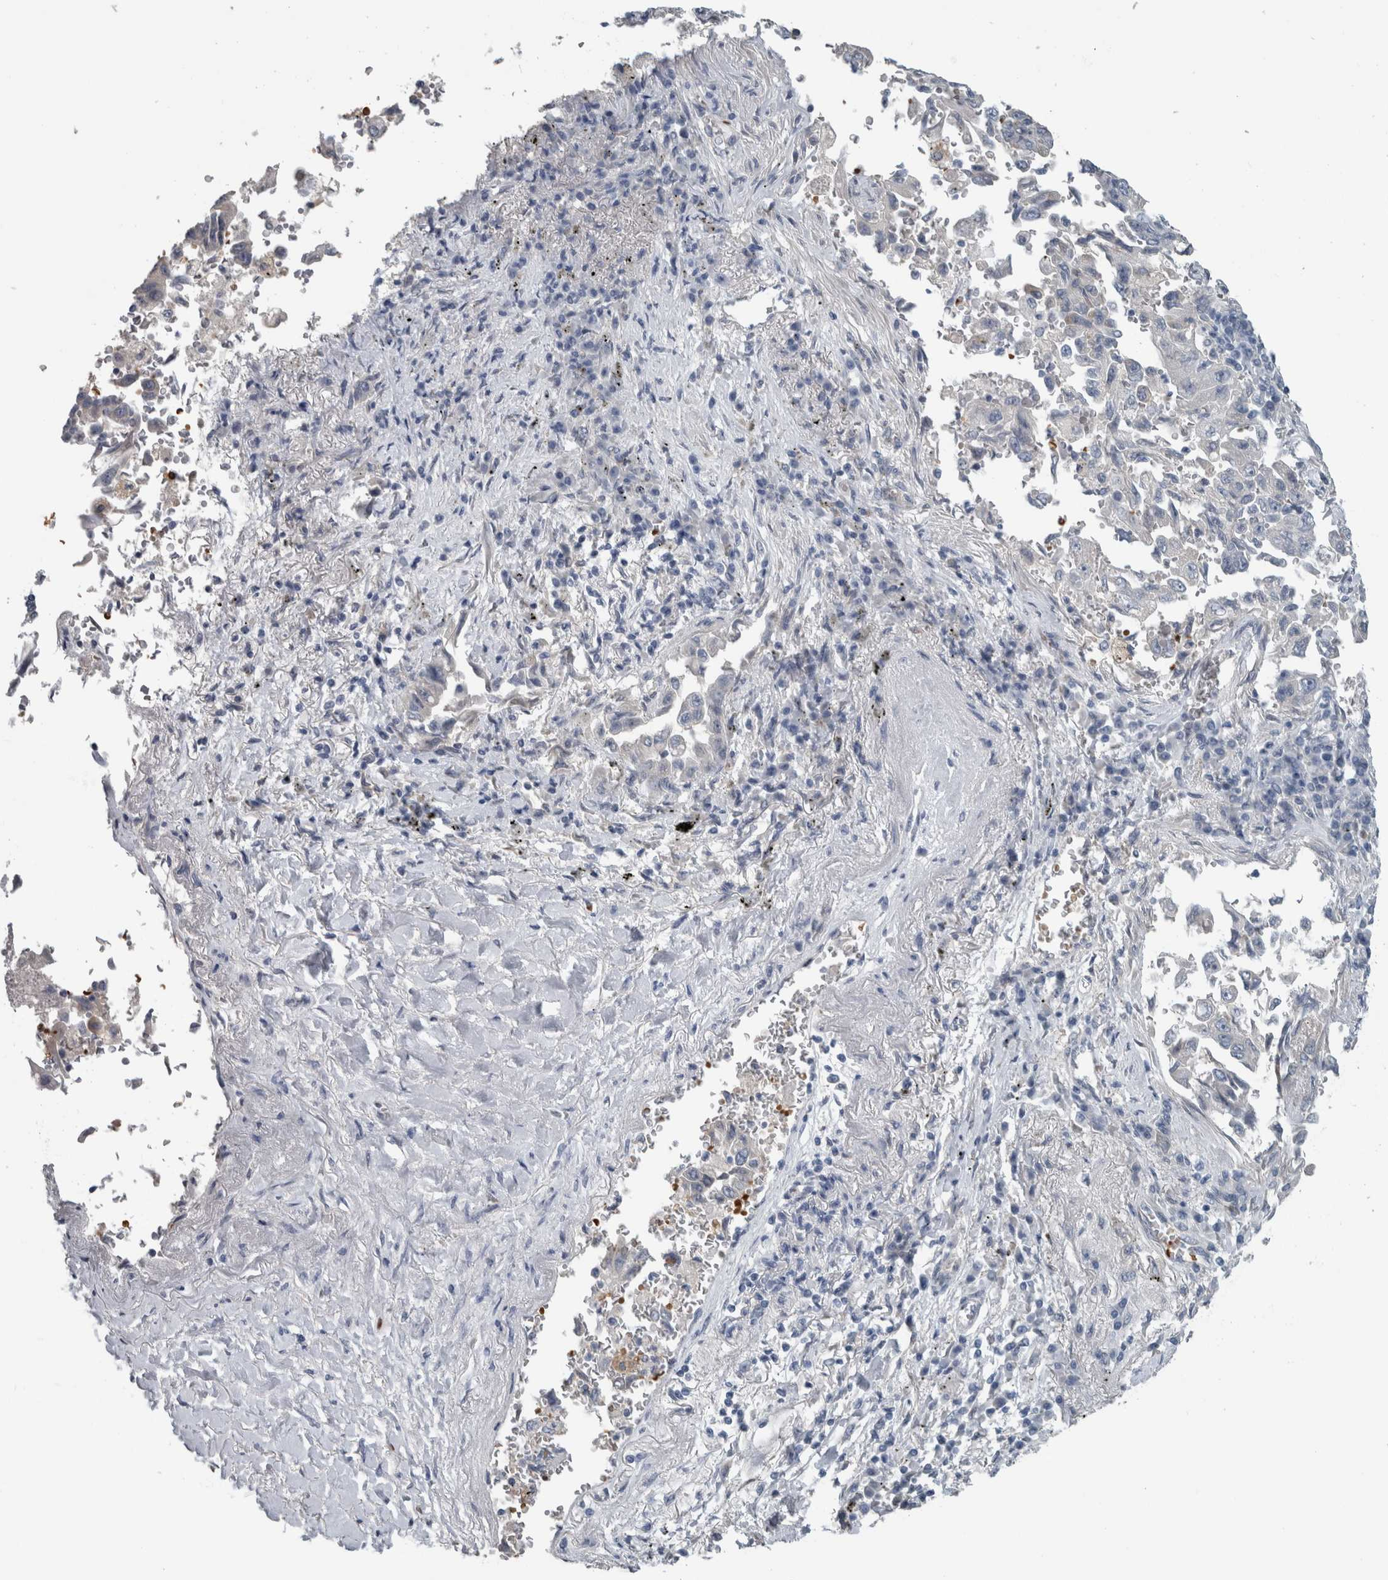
{"staining": {"intensity": "negative", "quantity": "none", "location": "none"}, "tissue": "lung cancer", "cell_type": "Tumor cells", "image_type": "cancer", "snomed": [{"axis": "morphology", "description": "Adenocarcinoma, NOS"}, {"axis": "topography", "description": "Lung"}], "caption": "Immunohistochemistry (IHC) image of neoplastic tissue: lung cancer (adenocarcinoma) stained with DAB shows no significant protein staining in tumor cells. (Brightfield microscopy of DAB immunohistochemistry (IHC) at high magnification).", "gene": "SH3GL2", "patient": {"sex": "female", "age": 51}}